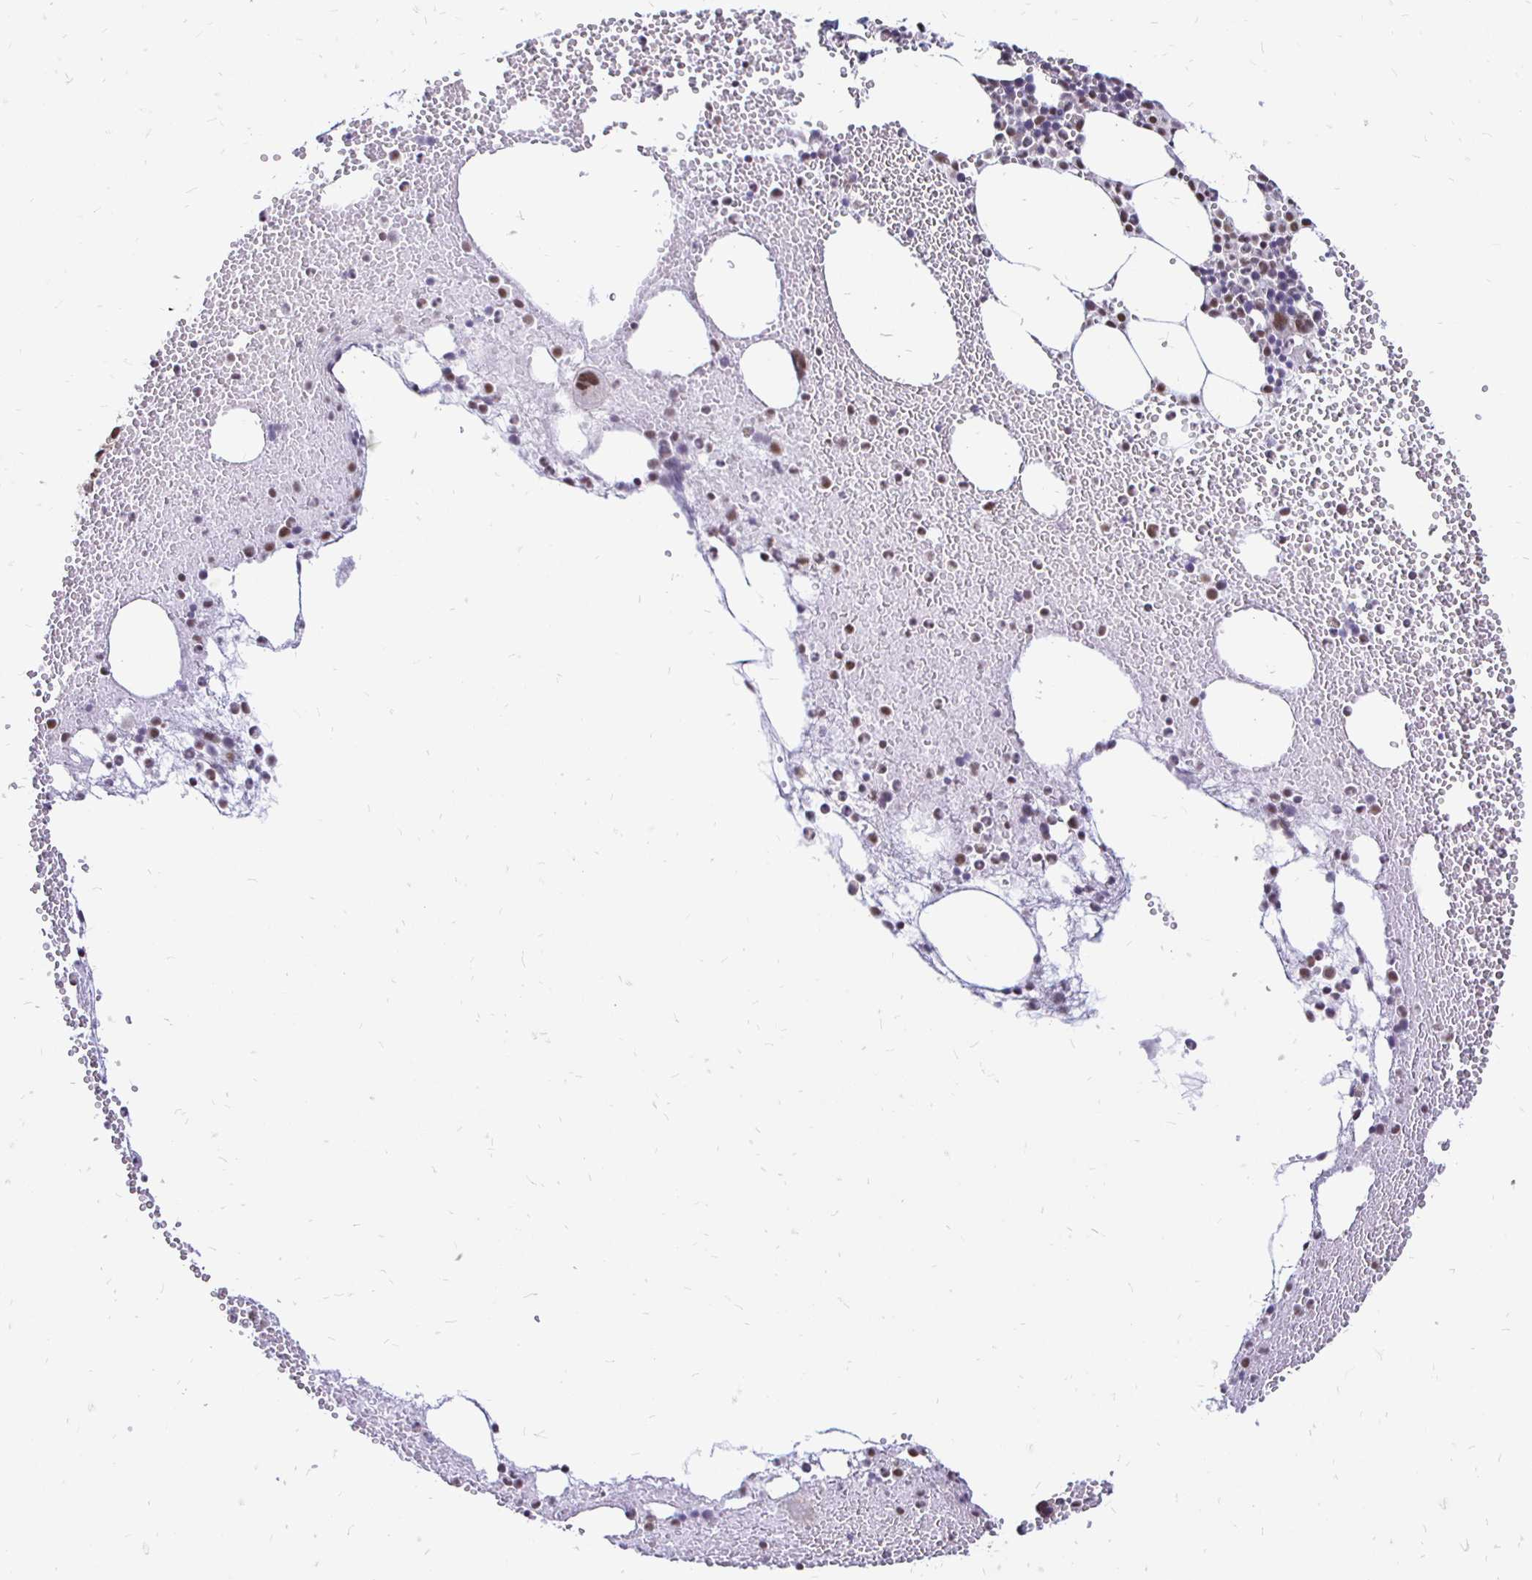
{"staining": {"intensity": "moderate", "quantity": "25%-75%", "location": "nuclear"}, "tissue": "bone marrow", "cell_type": "Hematopoietic cells", "image_type": "normal", "snomed": [{"axis": "morphology", "description": "Normal tissue, NOS"}, {"axis": "topography", "description": "Bone marrow"}], "caption": "Immunohistochemistry (IHC) of benign human bone marrow displays medium levels of moderate nuclear expression in approximately 25%-75% of hematopoietic cells. The staining was performed using DAB to visualize the protein expression in brown, while the nuclei were stained in blue with hematoxylin (Magnification: 20x).", "gene": "SIN3A", "patient": {"sex": "female", "age": 80}}